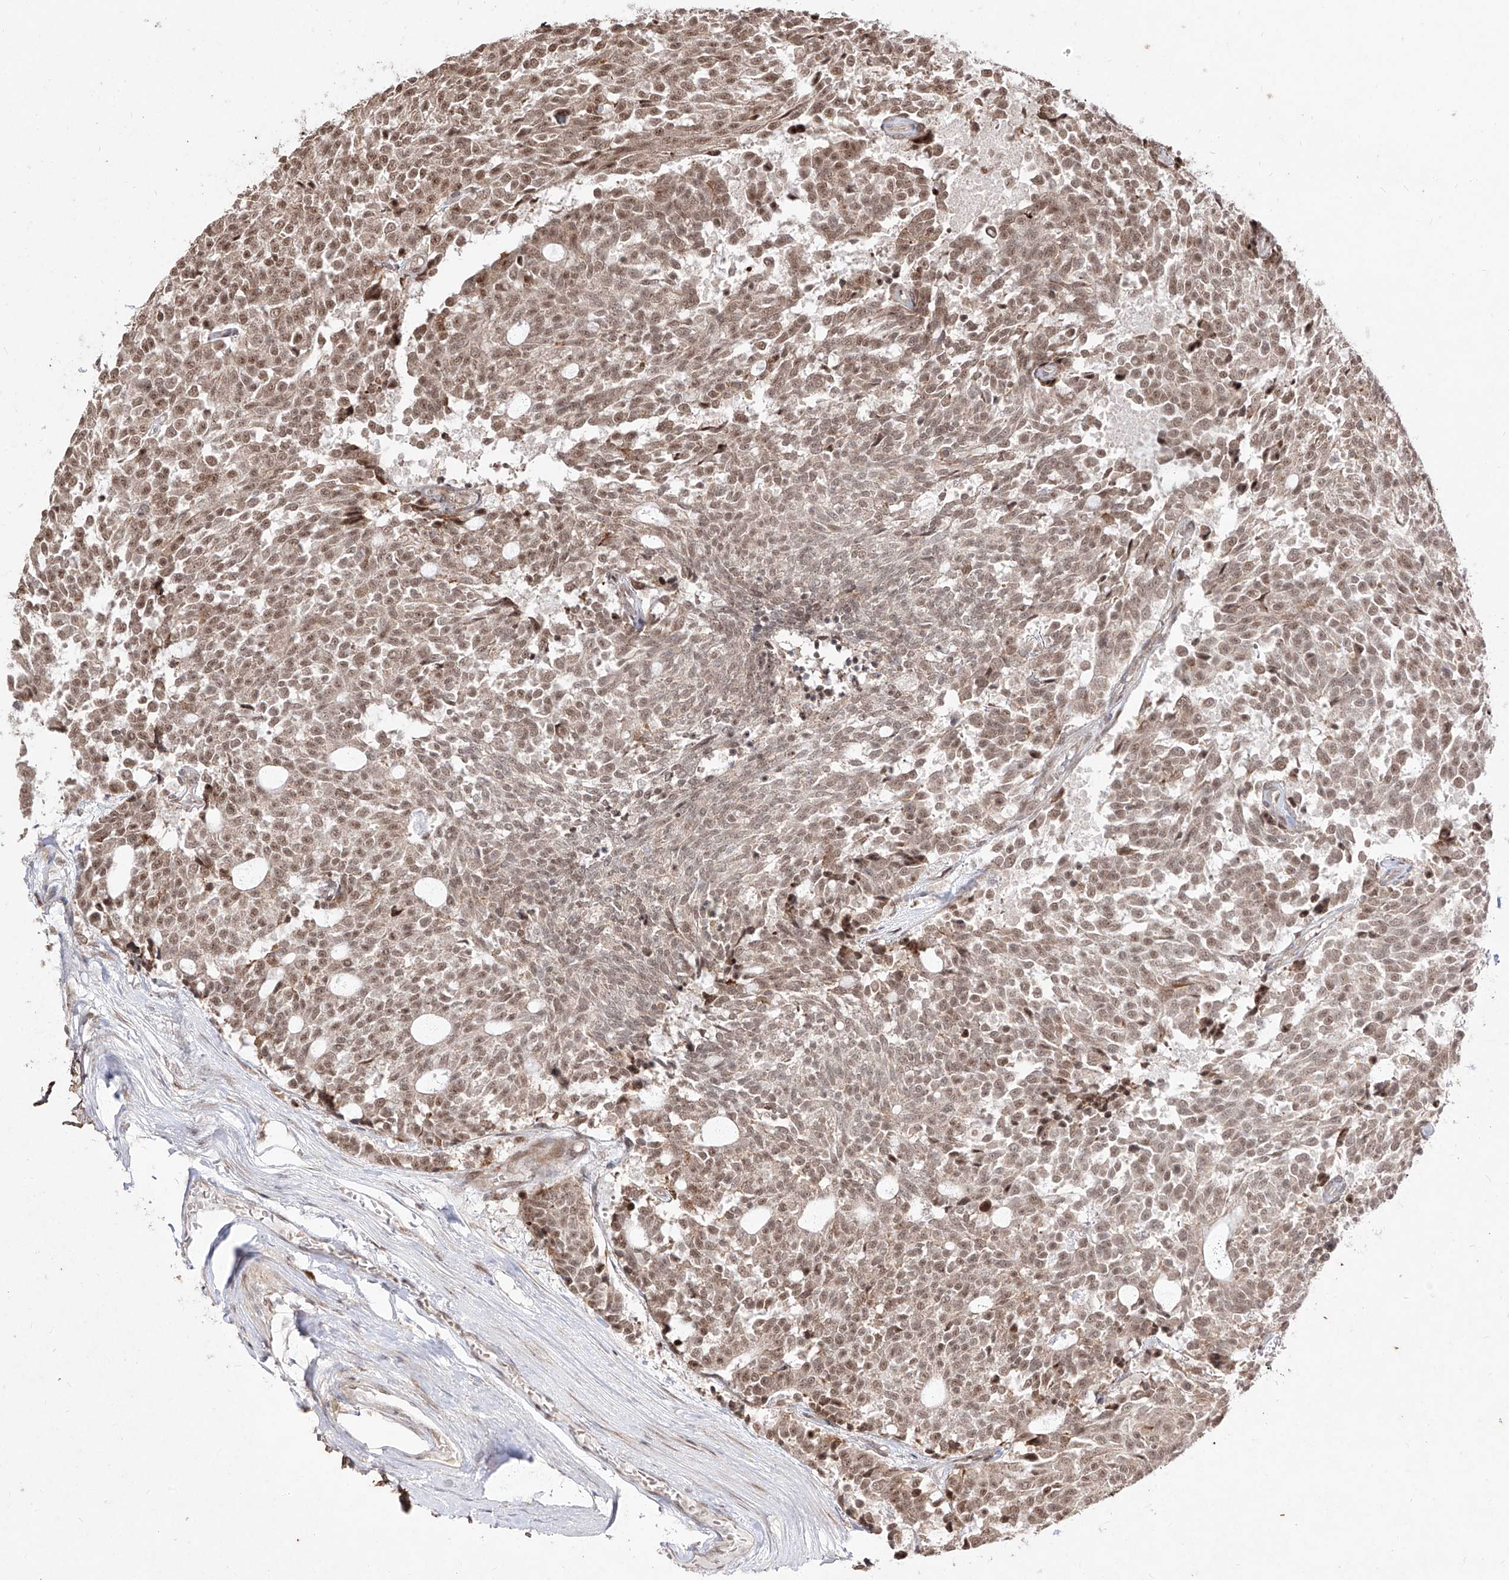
{"staining": {"intensity": "moderate", "quantity": ">75%", "location": "nuclear"}, "tissue": "carcinoid", "cell_type": "Tumor cells", "image_type": "cancer", "snomed": [{"axis": "morphology", "description": "Carcinoid, malignant, NOS"}, {"axis": "topography", "description": "Pancreas"}], "caption": "Carcinoid tissue reveals moderate nuclear staining in approximately >75% of tumor cells, visualized by immunohistochemistry.", "gene": "SNRNP27", "patient": {"sex": "female", "age": 54}}